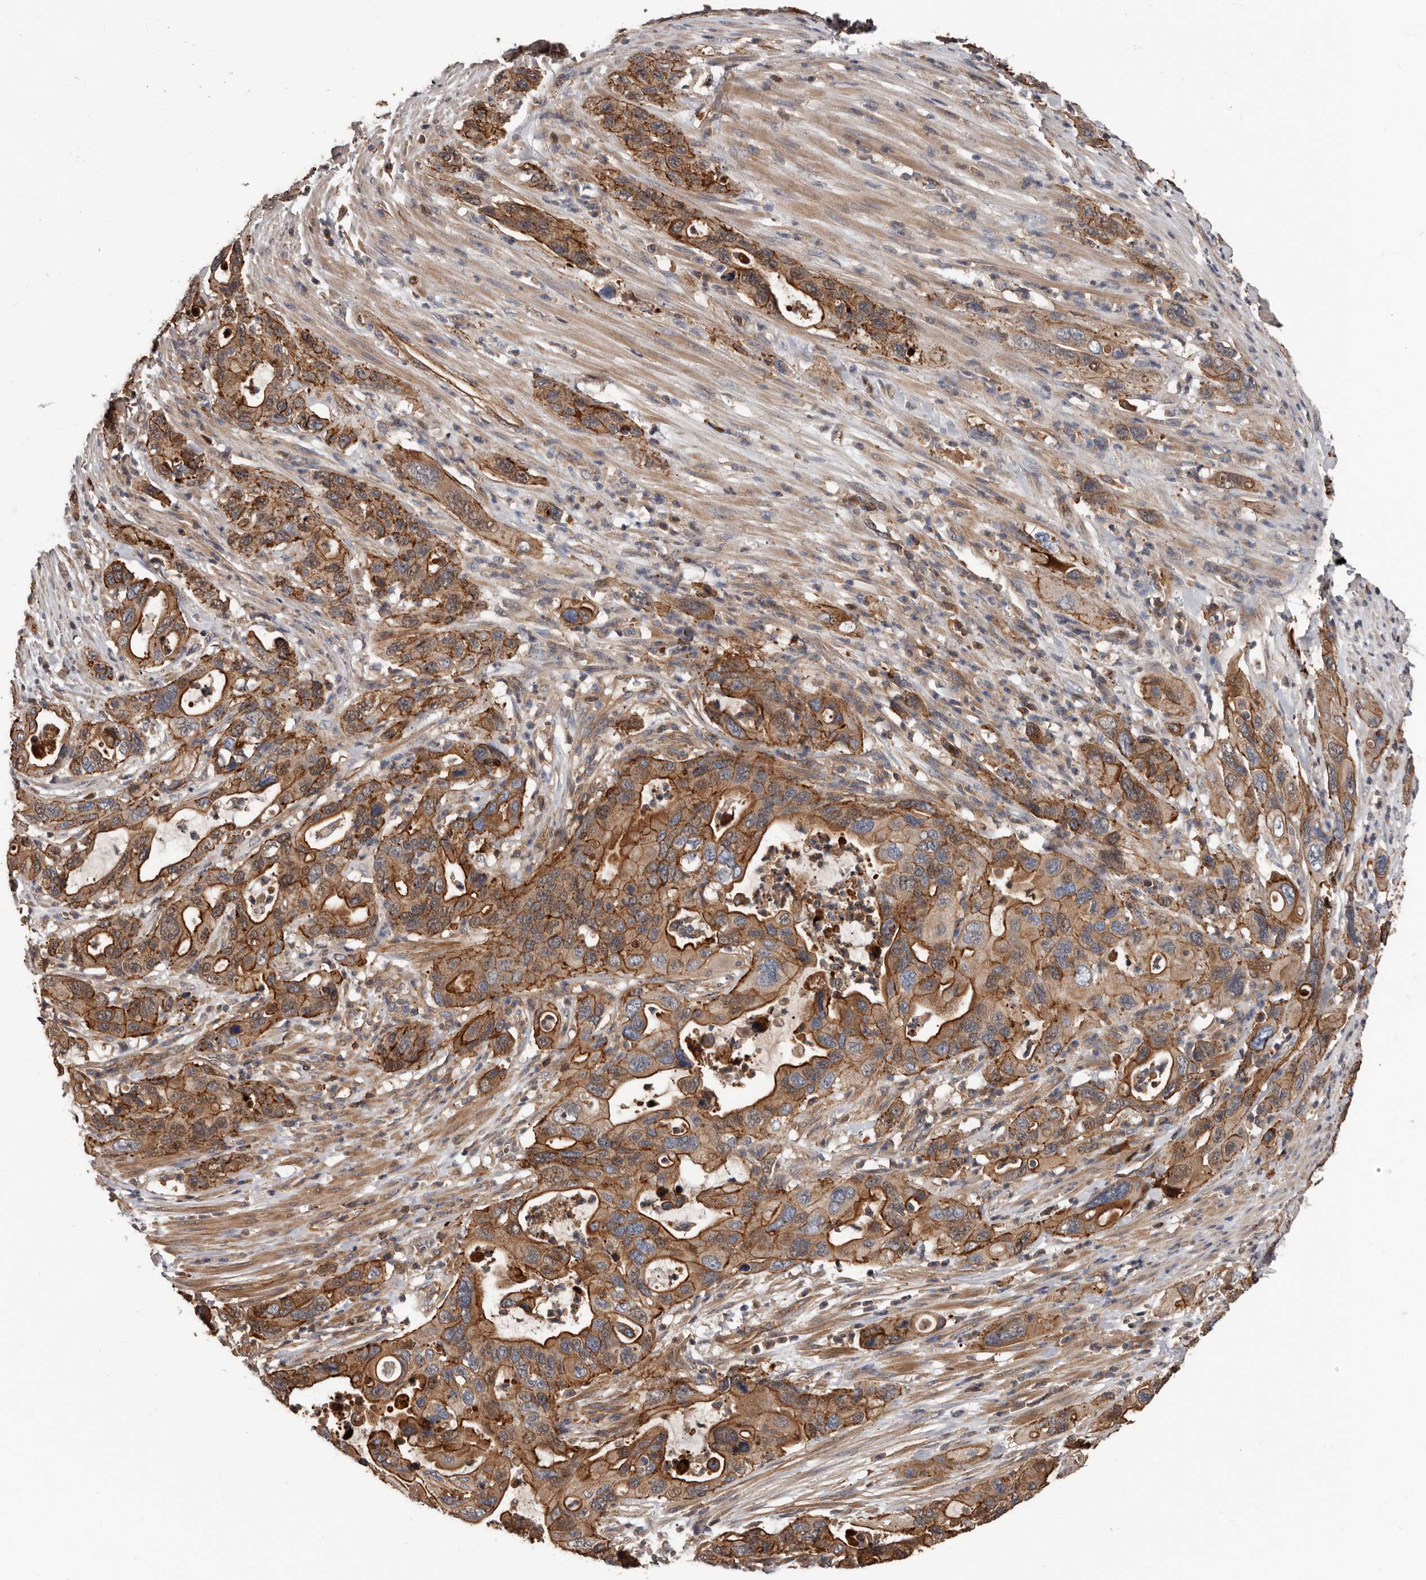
{"staining": {"intensity": "strong", "quantity": ">75%", "location": "cytoplasmic/membranous"}, "tissue": "pancreatic cancer", "cell_type": "Tumor cells", "image_type": "cancer", "snomed": [{"axis": "morphology", "description": "Adenocarcinoma, NOS"}, {"axis": "topography", "description": "Pancreas"}], "caption": "Immunohistochemistry of human pancreatic cancer (adenocarcinoma) reveals high levels of strong cytoplasmic/membranous expression in approximately >75% of tumor cells.", "gene": "PNRC2", "patient": {"sex": "female", "age": 71}}